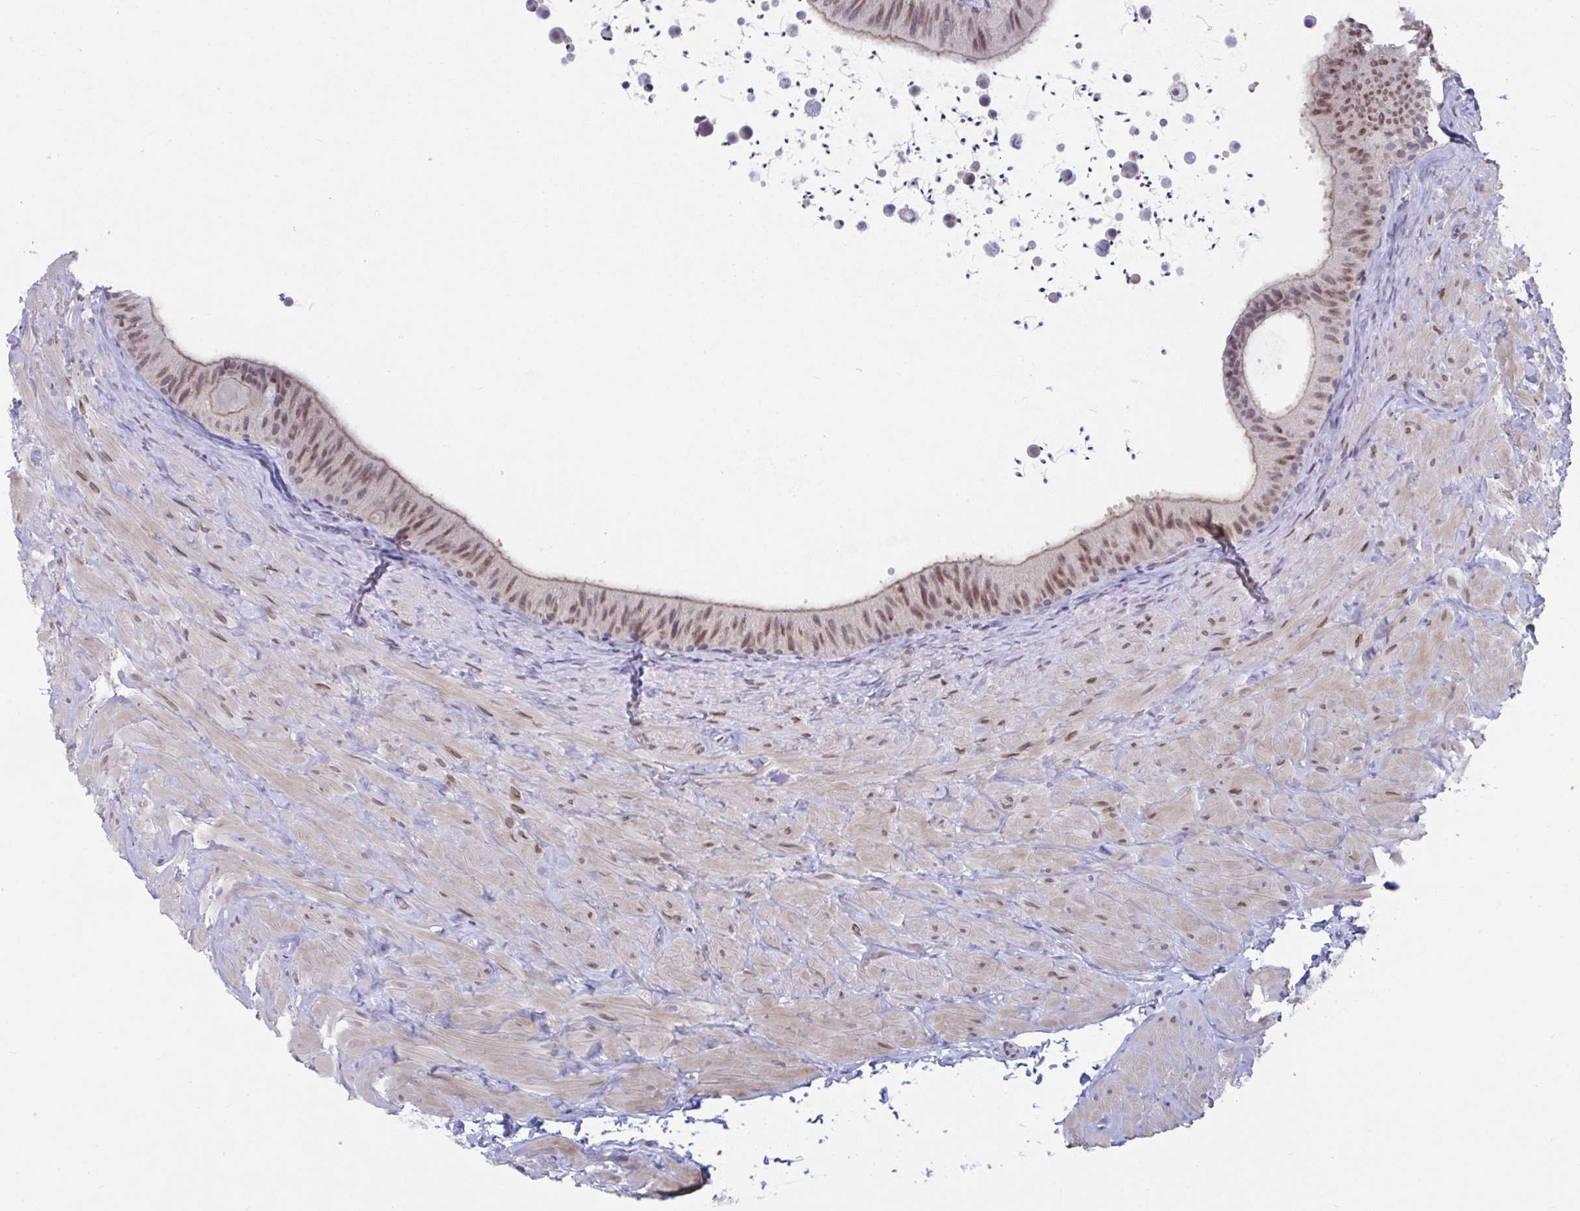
{"staining": {"intensity": "moderate", "quantity": "25%-75%", "location": "cytoplasmic/membranous,nuclear"}, "tissue": "epididymis", "cell_type": "Glandular cells", "image_type": "normal", "snomed": [{"axis": "morphology", "description": "Normal tissue, NOS"}, {"axis": "topography", "description": "Epididymis, spermatic cord, NOS"}, {"axis": "topography", "description": "Epididymis"}], "caption": "Protein analysis of benign epididymis exhibits moderate cytoplasmic/membranous,nuclear positivity in about 25%-75% of glandular cells.", "gene": "BMAL2", "patient": {"sex": "male", "age": 31}}